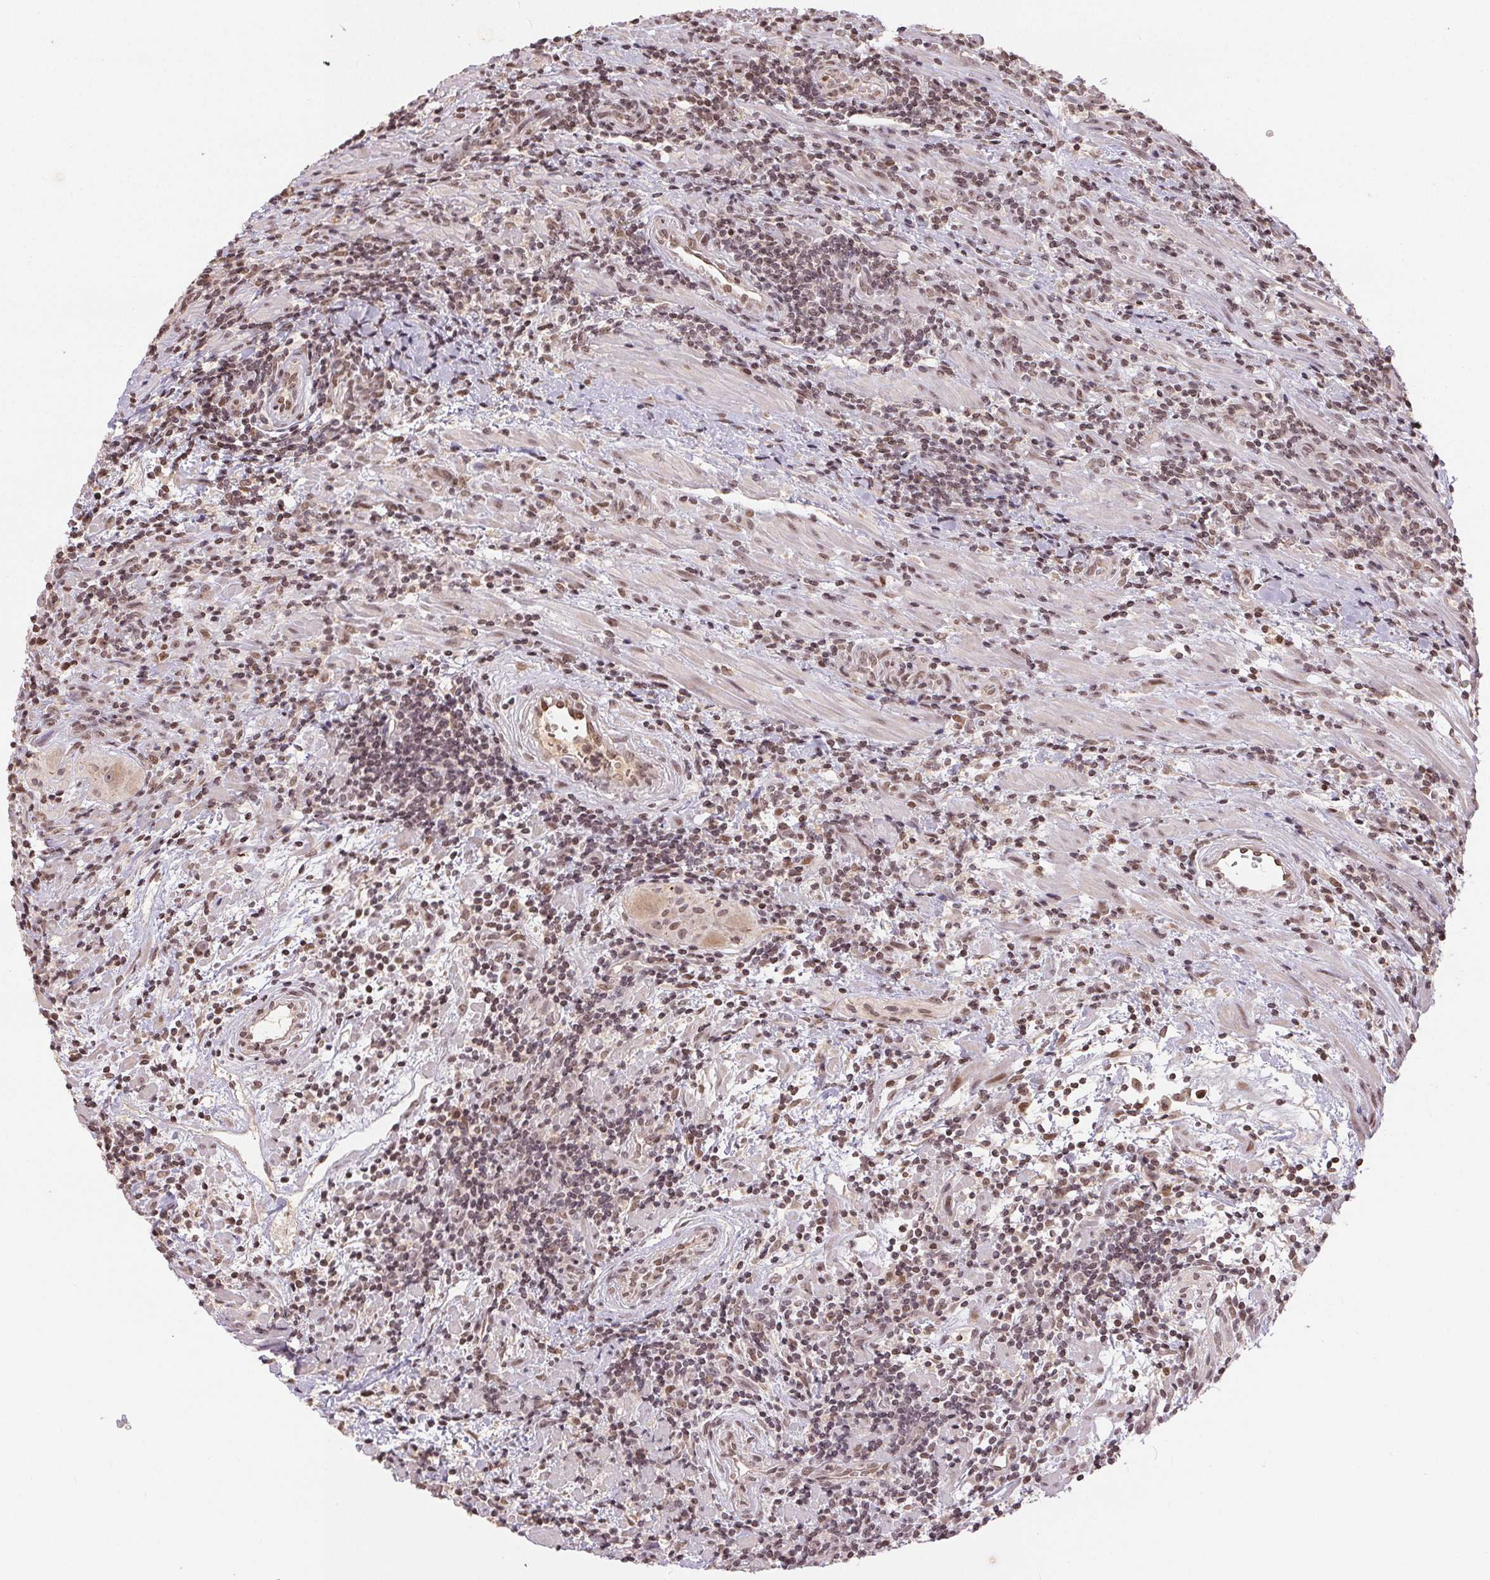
{"staining": {"intensity": "moderate", "quantity": ">75%", "location": "nuclear"}, "tissue": "lymphoma", "cell_type": "Tumor cells", "image_type": "cancer", "snomed": [{"axis": "morphology", "description": "Malignant lymphoma, non-Hodgkin's type, High grade"}, {"axis": "topography", "description": "Small intestine"}], "caption": "Immunohistochemical staining of human malignant lymphoma, non-Hodgkin's type (high-grade) displays medium levels of moderate nuclear staining in approximately >75% of tumor cells. The staining was performed using DAB (3,3'-diaminobenzidine) to visualize the protein expression in brown, while the nuclei were stained in blue with hematoxylin (Magnification: 20x).", "gene": "MAPKAPK2", "patient": {"sex": "female", "age": 56}}